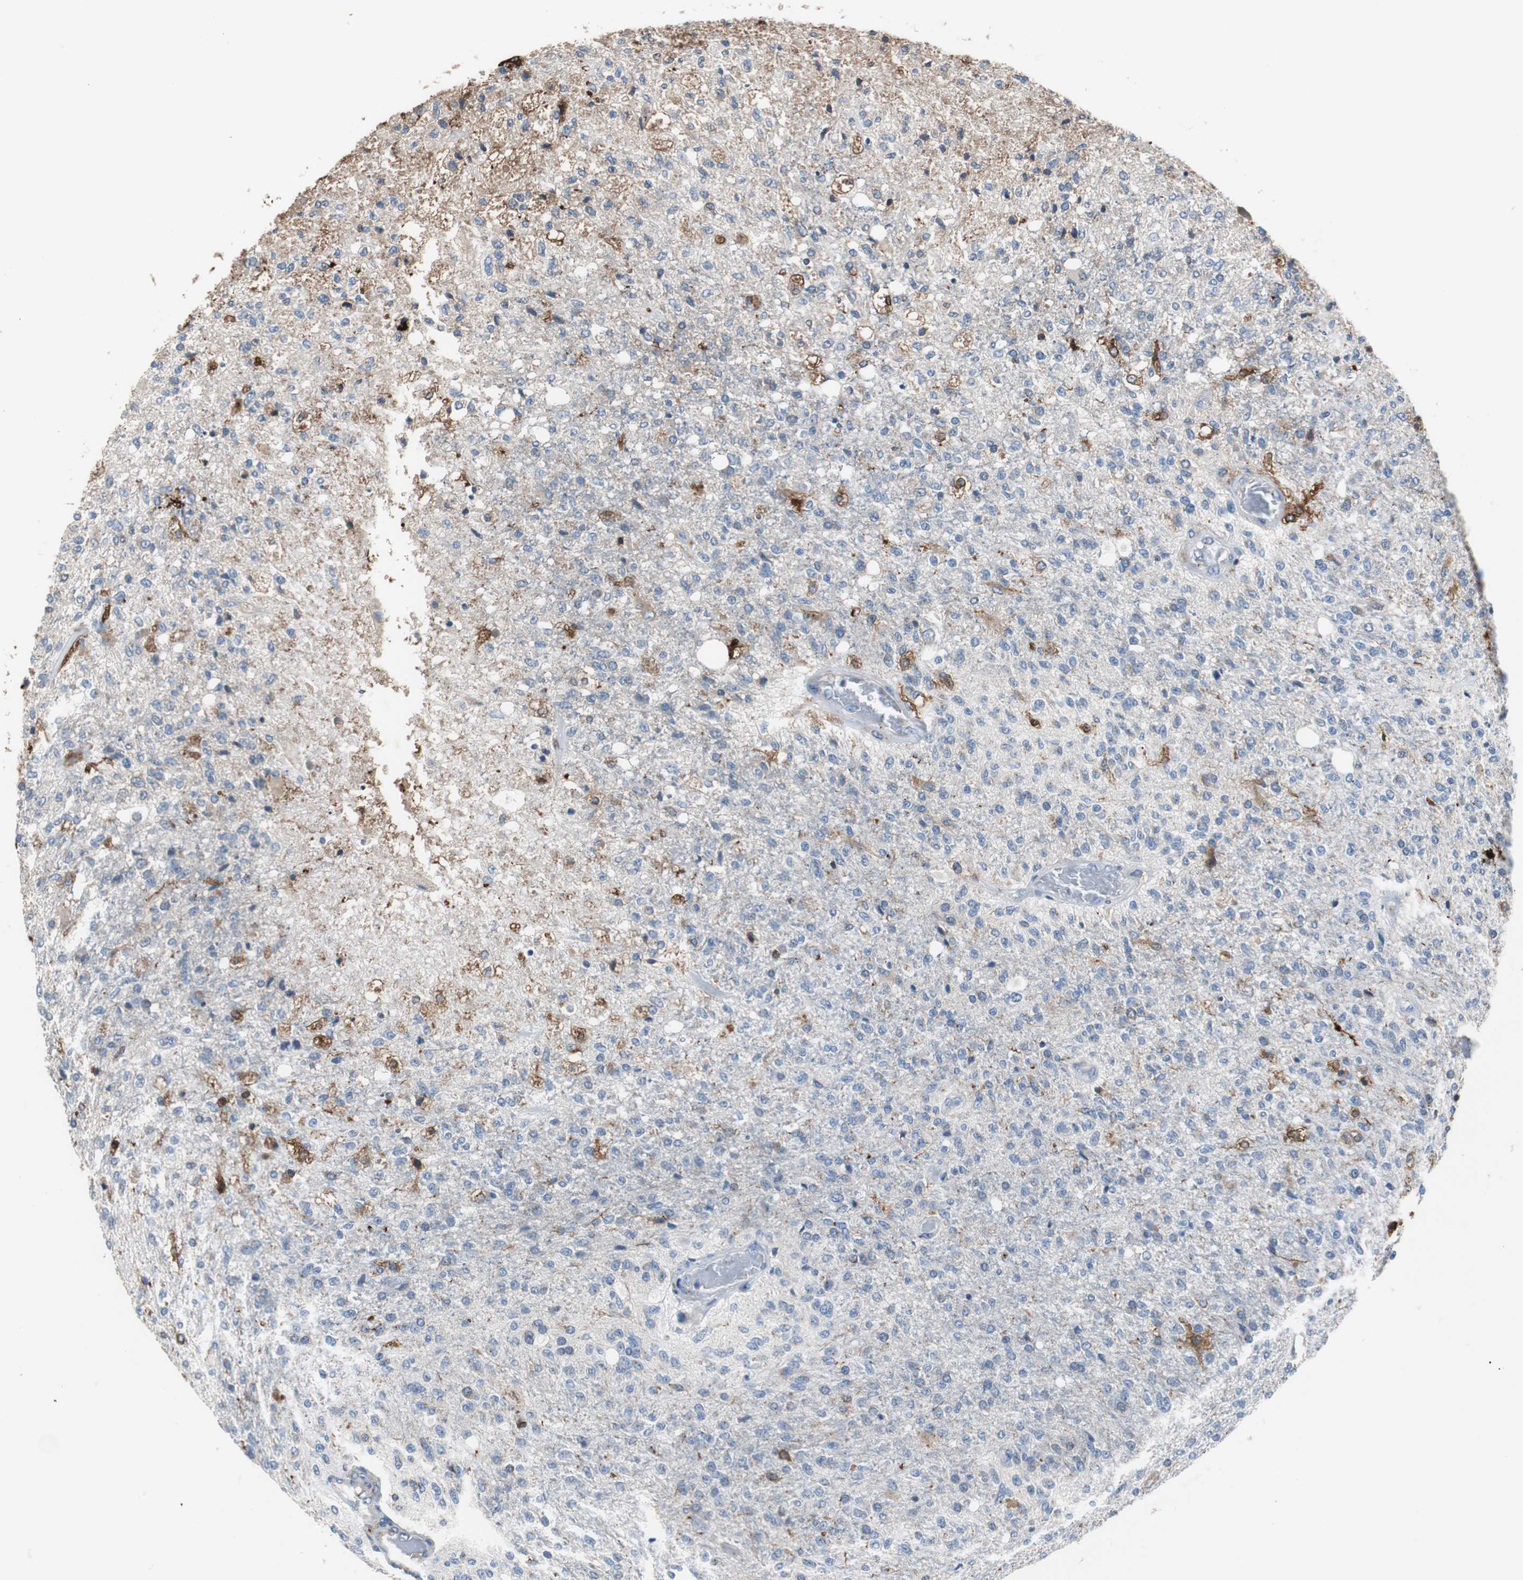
{"staining": {"intensity": "moderate", "quantity": "<25%", "location": "cytoplasmic/membranous"}, "tissue": "glioma", "cell_type": "Tumor cells", "image_type": "cancer", "snomed": [{"axis": "morphology", "description": "Normal tissue, NOS"}, {"axis": "morphology", "description": "Glioma, malignant, High grade"}, {"axis": "topography", "description": "Cerebral cortex"}], "caption": "Protein expression analysis of human glioma reveals moderate cytoplasmic/membranous expression in approximately <25% of tumor cells. (DAB = brown stain, brightfield microscopy at high magnification).", "gene": "CALB2", "patient": {"sex": "male", "age": 77}}